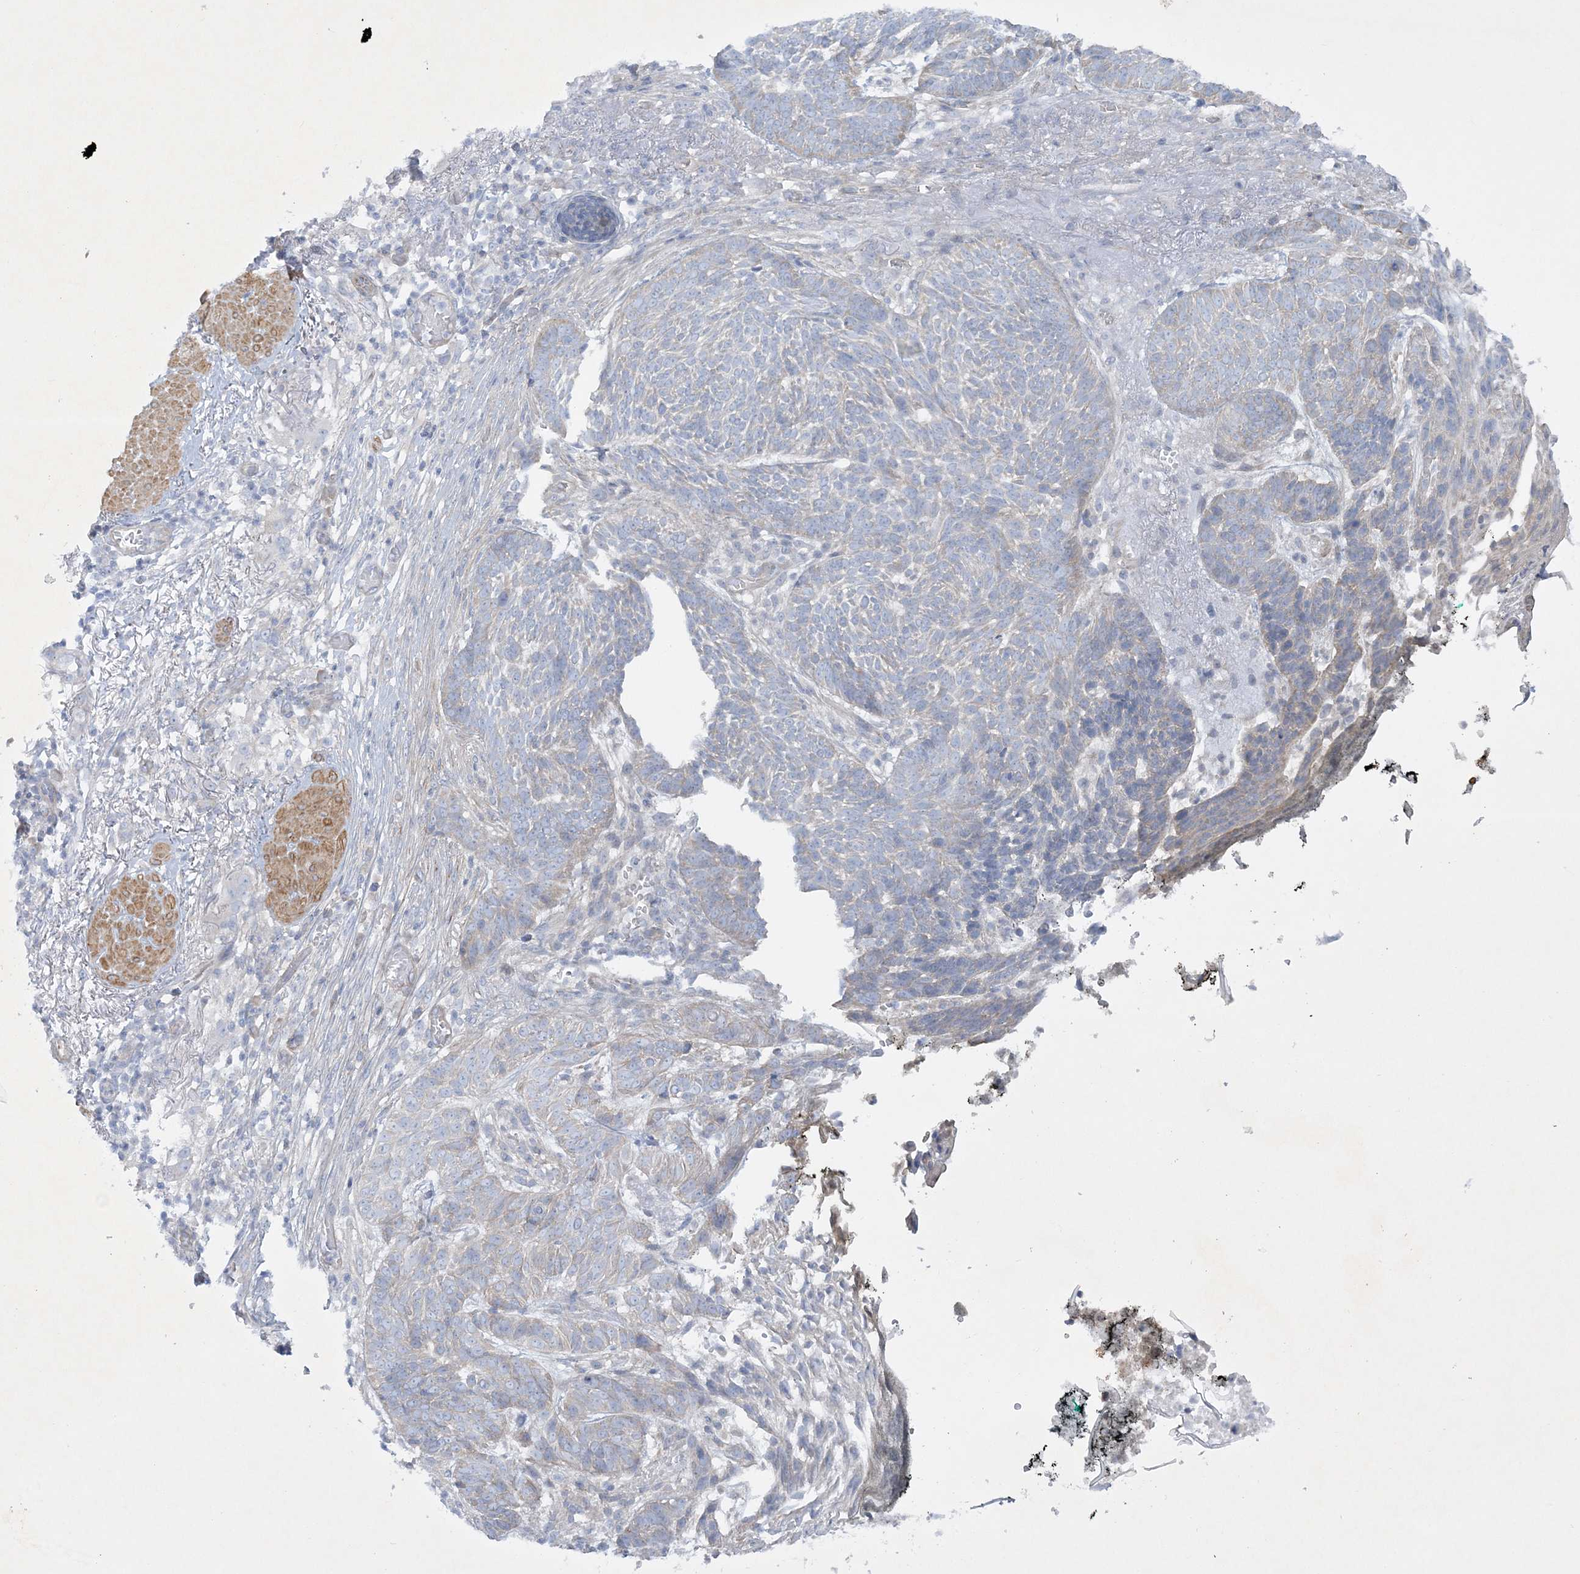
{"staining": {"intensity": "negative", "quantity": "none", "location": "none"}, "tissue": "skin cancer", "cell_type": "Tumor cells", "image_type": "cancer", "snomed": [{"axis": "morphology", "description": "Normal tissue, NOS"}, {"axis": "morphology", "description": "Basal cell carcinoma"}, {"axis": "topography", "description": "Skin"}], "caption": "This is a image of IHC staining of skin cancer, which shows no staining in tumor cells.", "gene": "FARSB", "patient": {"sex": "male", "age": 64}}